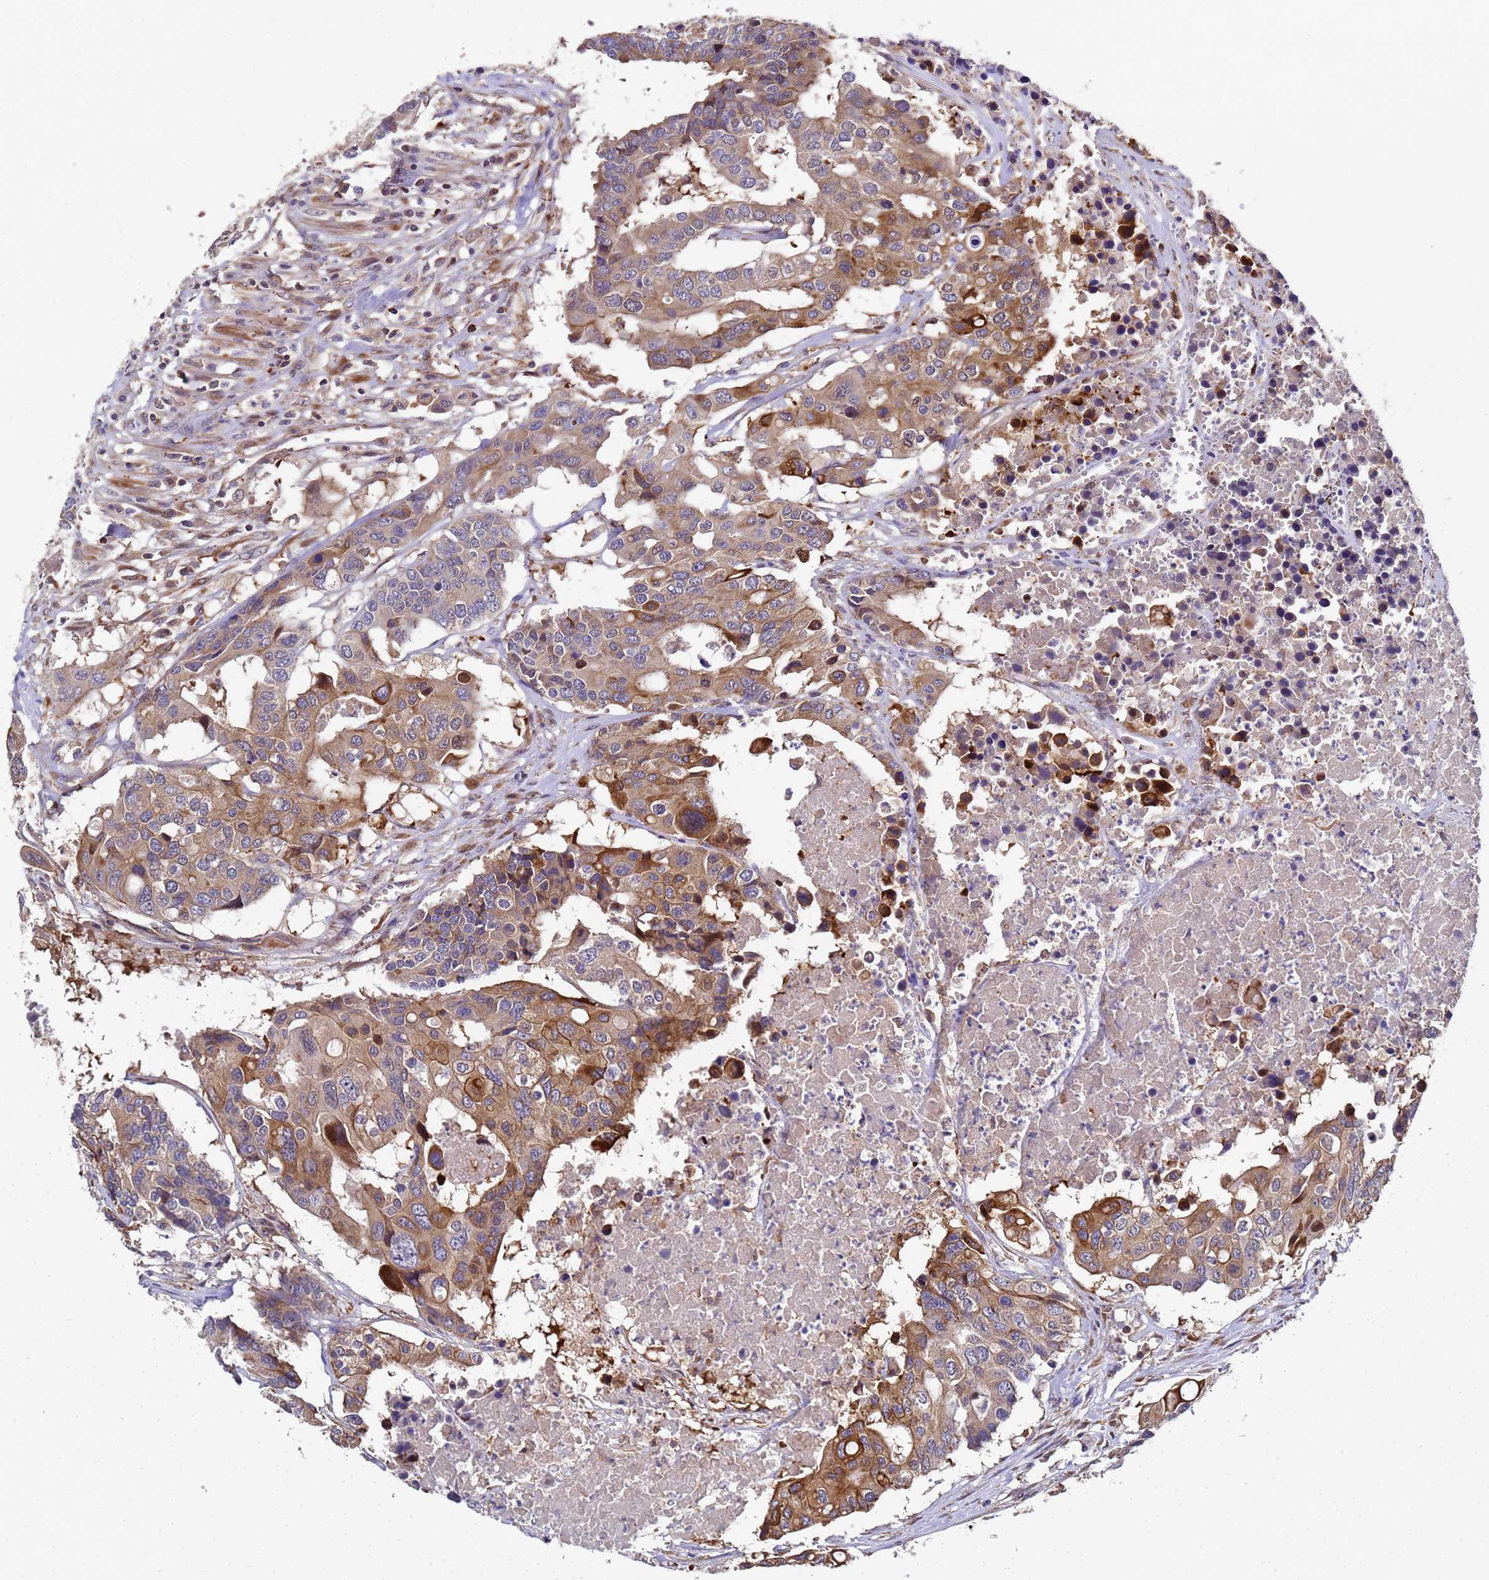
{"staining": {"intensity": "moderate", "quantity": ">75%", "location": "cytoplasmic/membranous"}, "tissue": "colorectal cancer", "cell_type": "Tumor cells", "image_type": "cancer", "snomed": [{"axis": "morphology", "description": "Adenocarcinoma, NOS"}, {"axis": "topography", "description": "Colon"}], "caption": "Immunohistochemistry photomicrograph of human colorectal adenocarcinoma stained for a protein (brown), which demonstrates medium levels of moderate cytoplasmic/membranous staining in approximately >75% of tumor cells.", "gene": "MOCS1", "patient": {"sex": "male", "age": 77}}